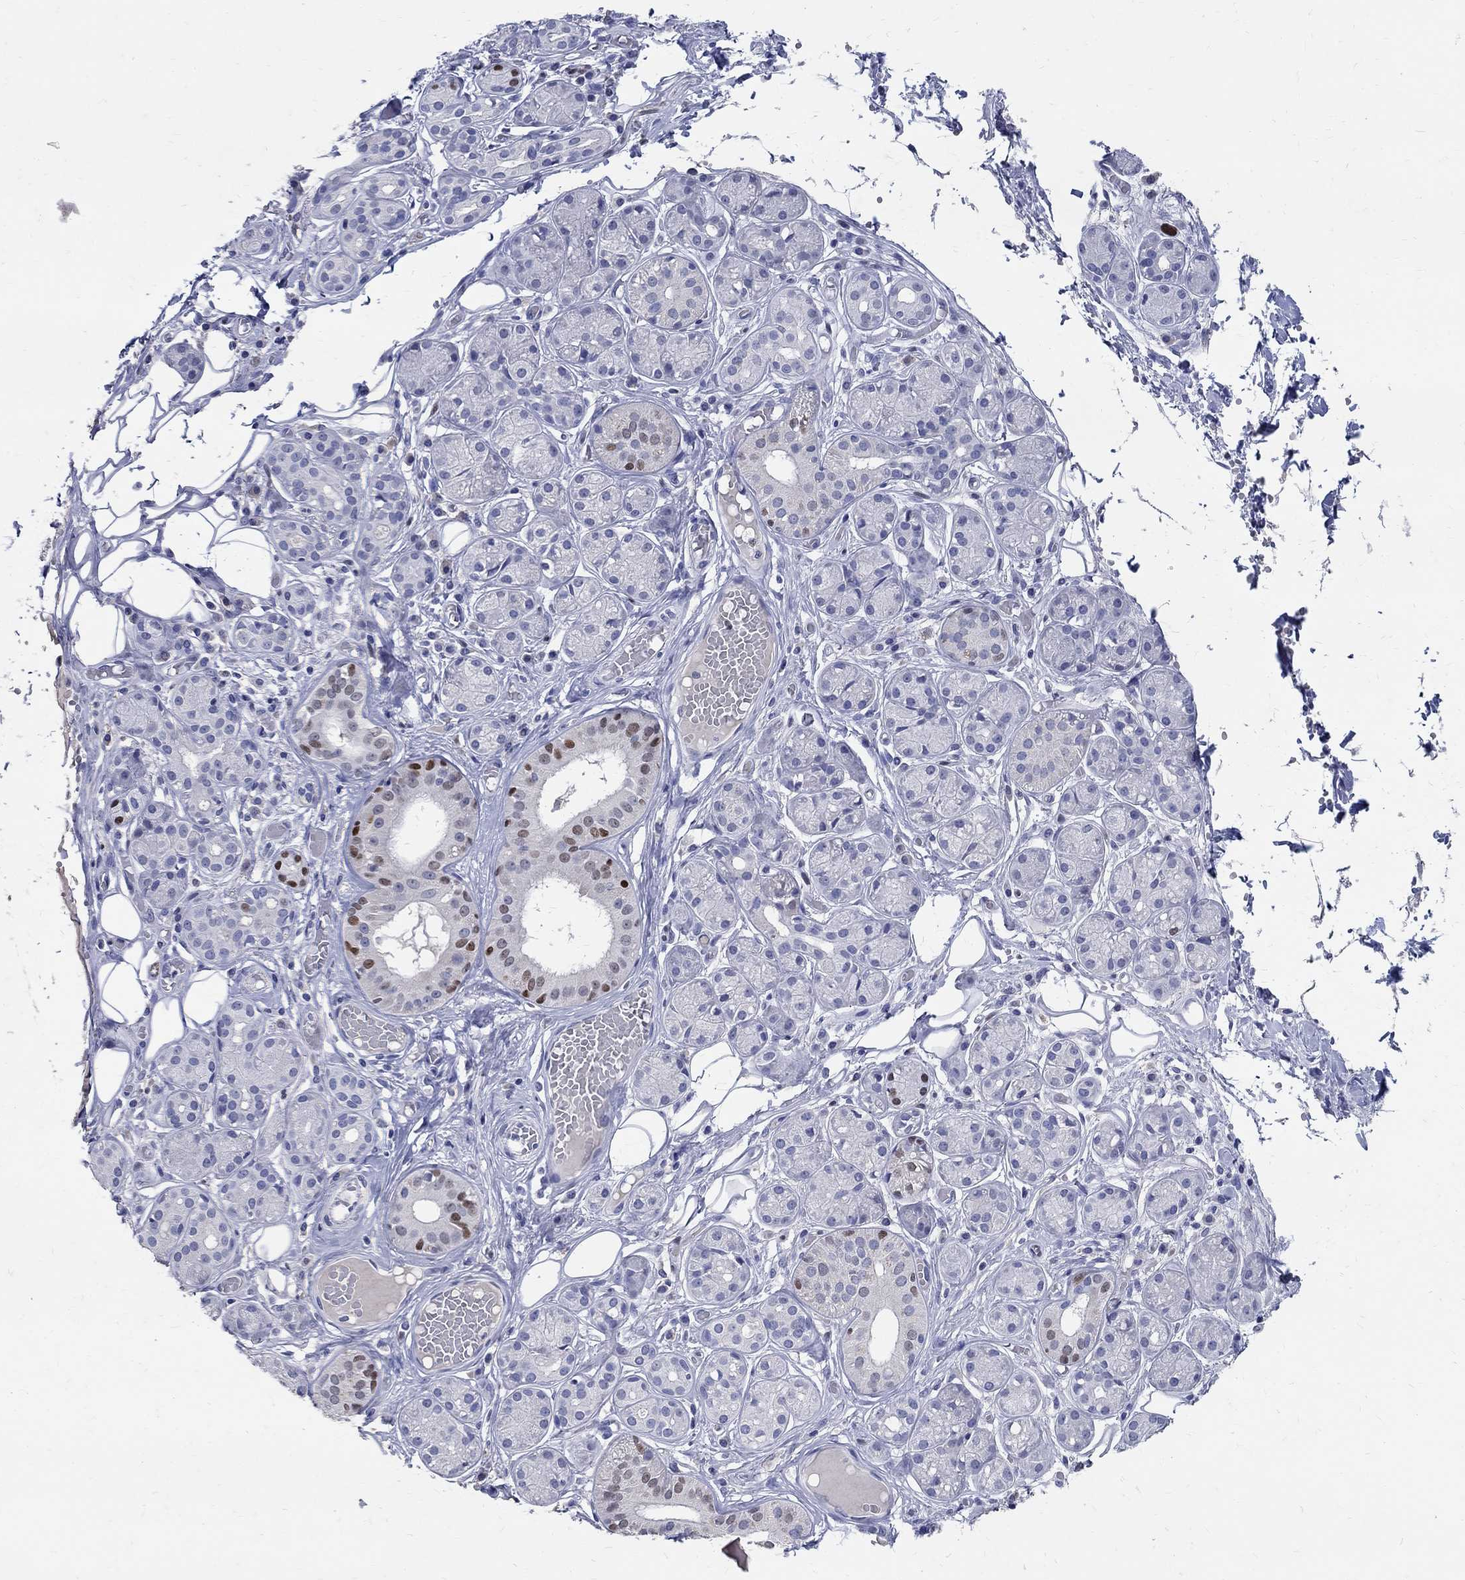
{"staining": {"intensity": "moderate", "quantity": "<25%", "location": "nuclear"}, "tissue": "salivary gland", "cell_type": "Glandular cells", "image_type": "normal", "snomed": [{"axis": "morphology", "description": "Normal tissue, NOS"}, {"axis": "topography", "description": "Salivary gland"}, {"axis": "topography", "description": "Peripheral nerve tissue"}], "caption": "DAB immunohistochemical staining of normal salivary gland shows moderate nuclear protein positivity in approximately <25% of glandular cells.", "gene": "SOX2", "patient": {"sex": "male", "age": 71}}